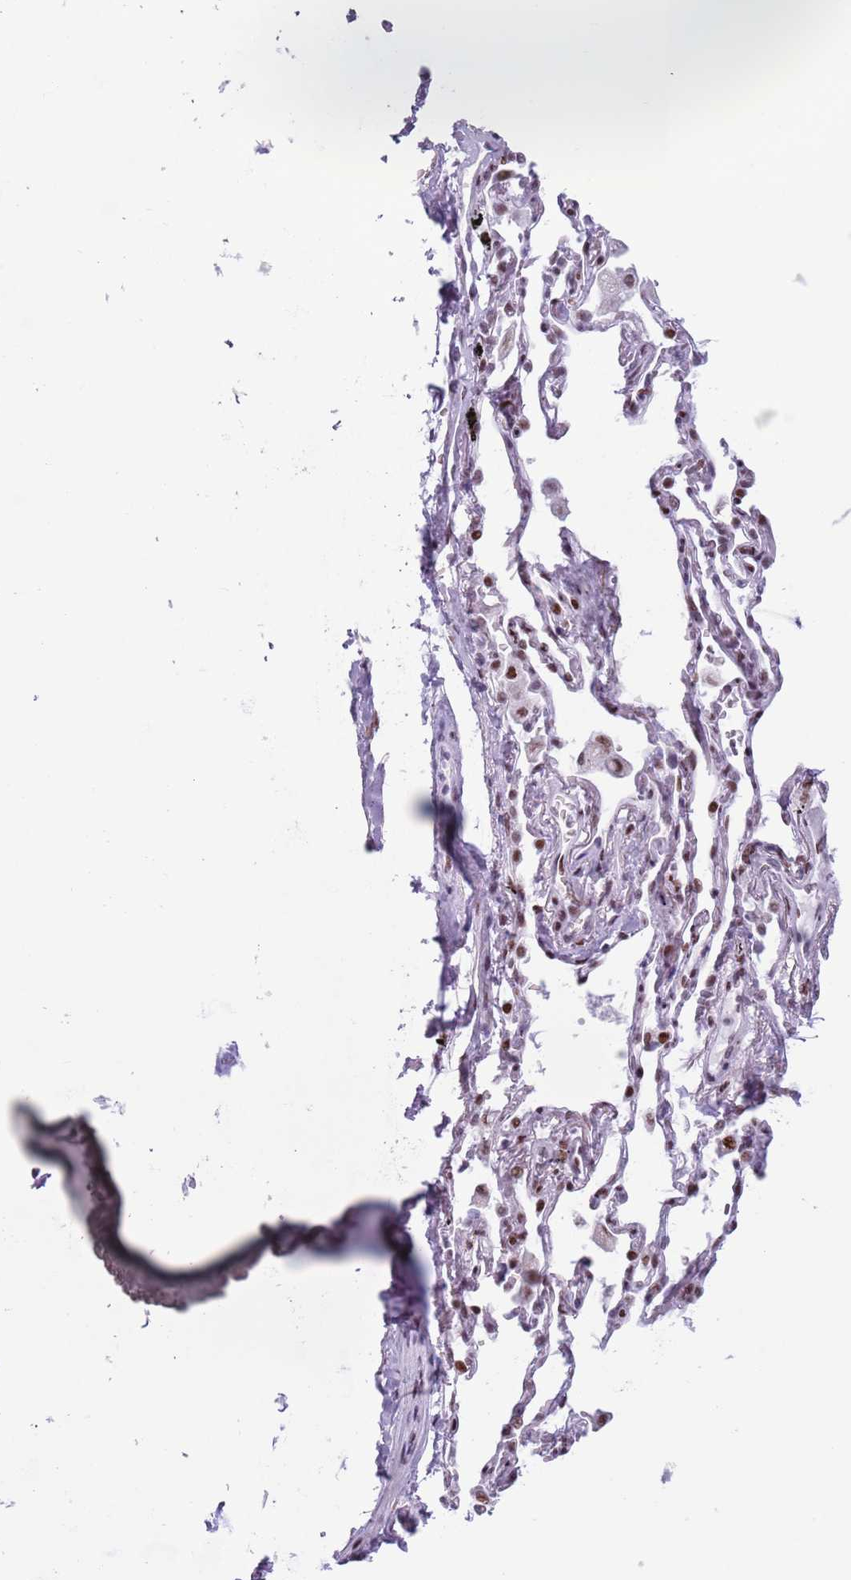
{"staining": {"intensity": "strong", "quantity": ">75%", "location": "nuclear"}, "tissue": "bronchus", "cell_type": "Respiratory epithelial cells", "image_type": "normal", "snomed": [{"axis": "morphology", "description": "Normal tissue, NOS"}, {"axis": "topography", "description": "Bronchus"}], "caption": "A high-resolution image shows immunohistochemistry staining of normal bronchus, which displays strong nuclear staining in approximately >75% of respiratory epithelial cells. (IHC, brightfield microscopy, high magnification).", "gene": "FAM104B", "patient": {"sex": "male", "age": 70}}